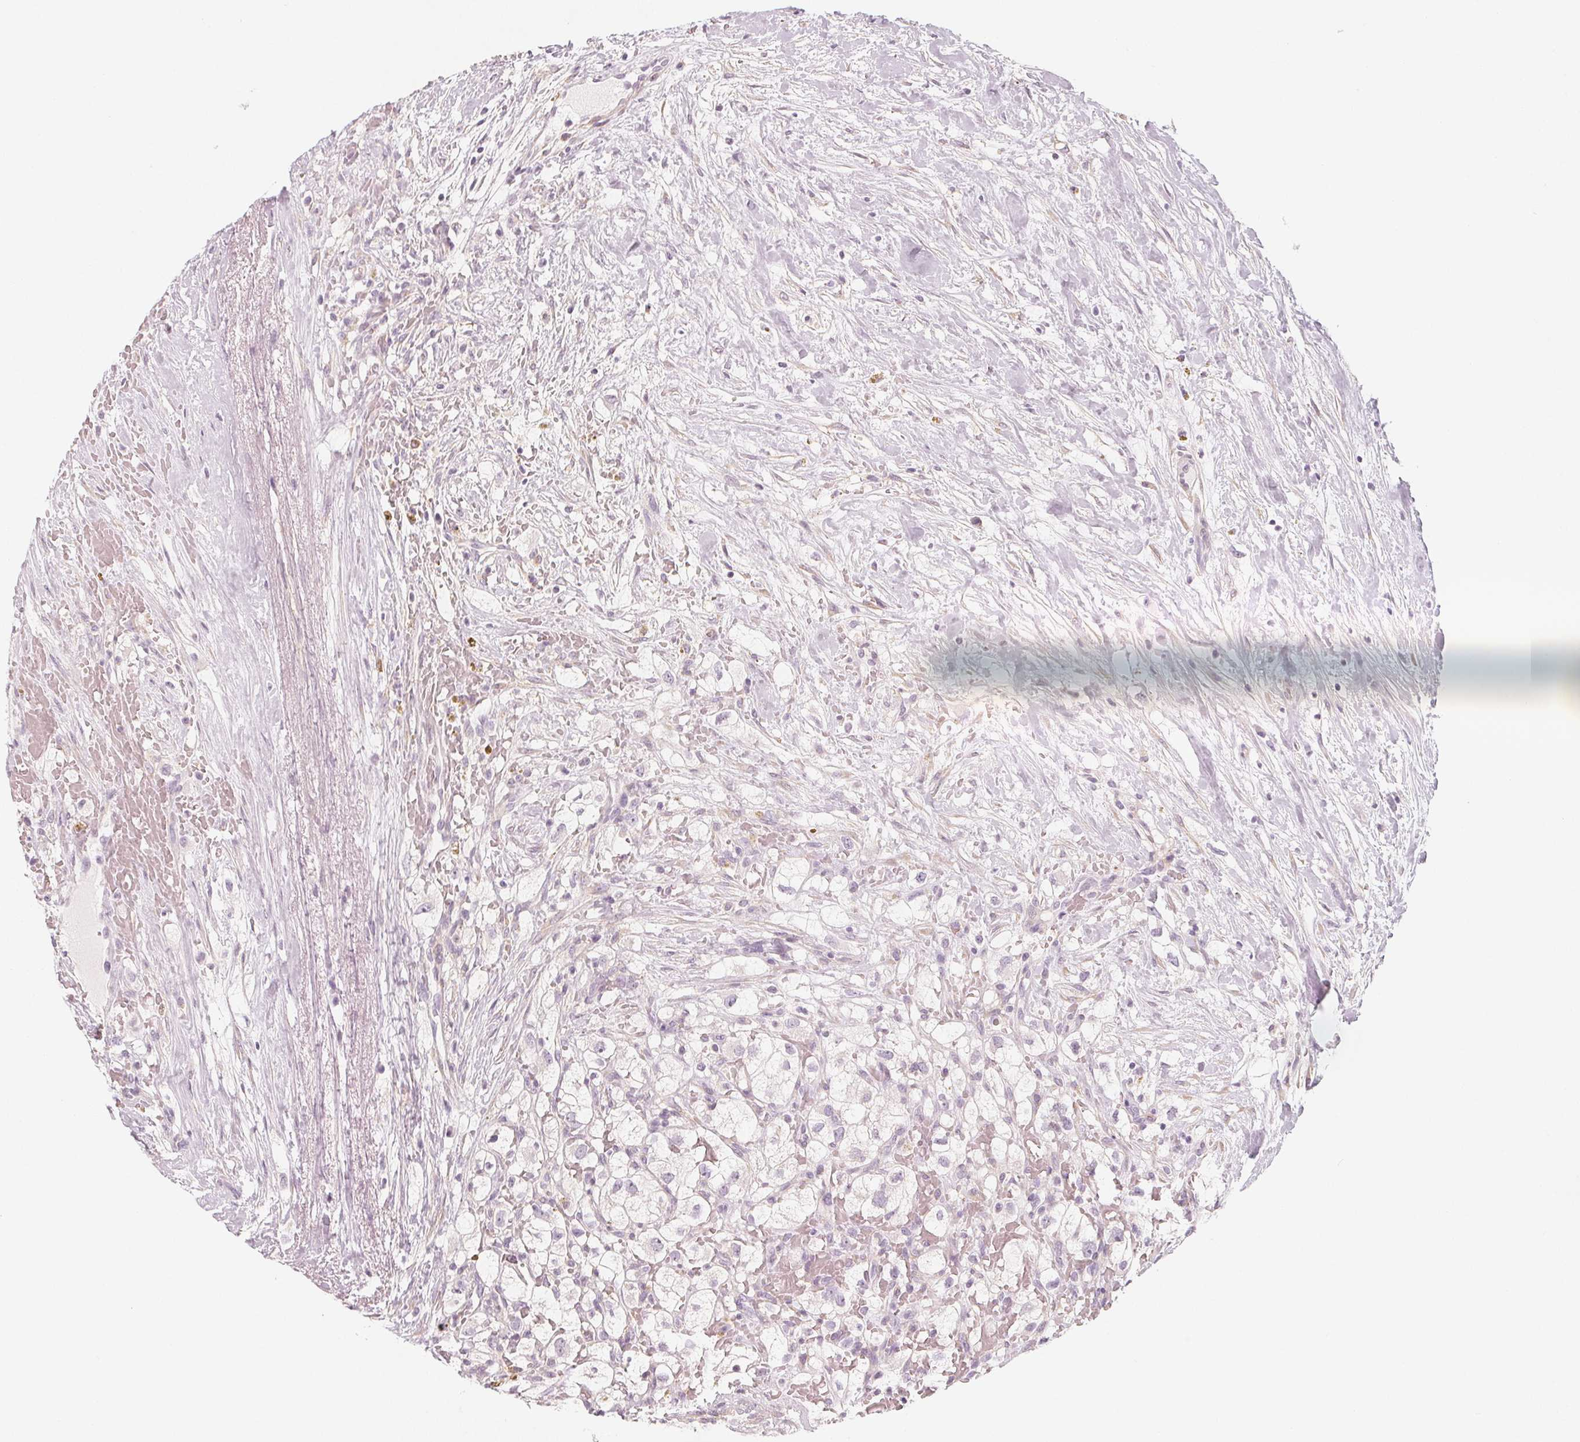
{"staining": {"intensity": "negative", "quantity": "none", "location": "none"}, "tissue": "renal cancer", "cell_type": "Tumor cells", "image_type": "cancer", "snomed": [{"axis": "morphology", "description": "Adenocarcinoma, NOS"}, {"axis": "topography", "description": "Kidney"}], "caption": "This is an immunohistochemistry (IHC) image of renal cancer. There is no staining in tumor cells.", "gene": "MAP1A", "patient": {"sex": "male", "age": 59}}